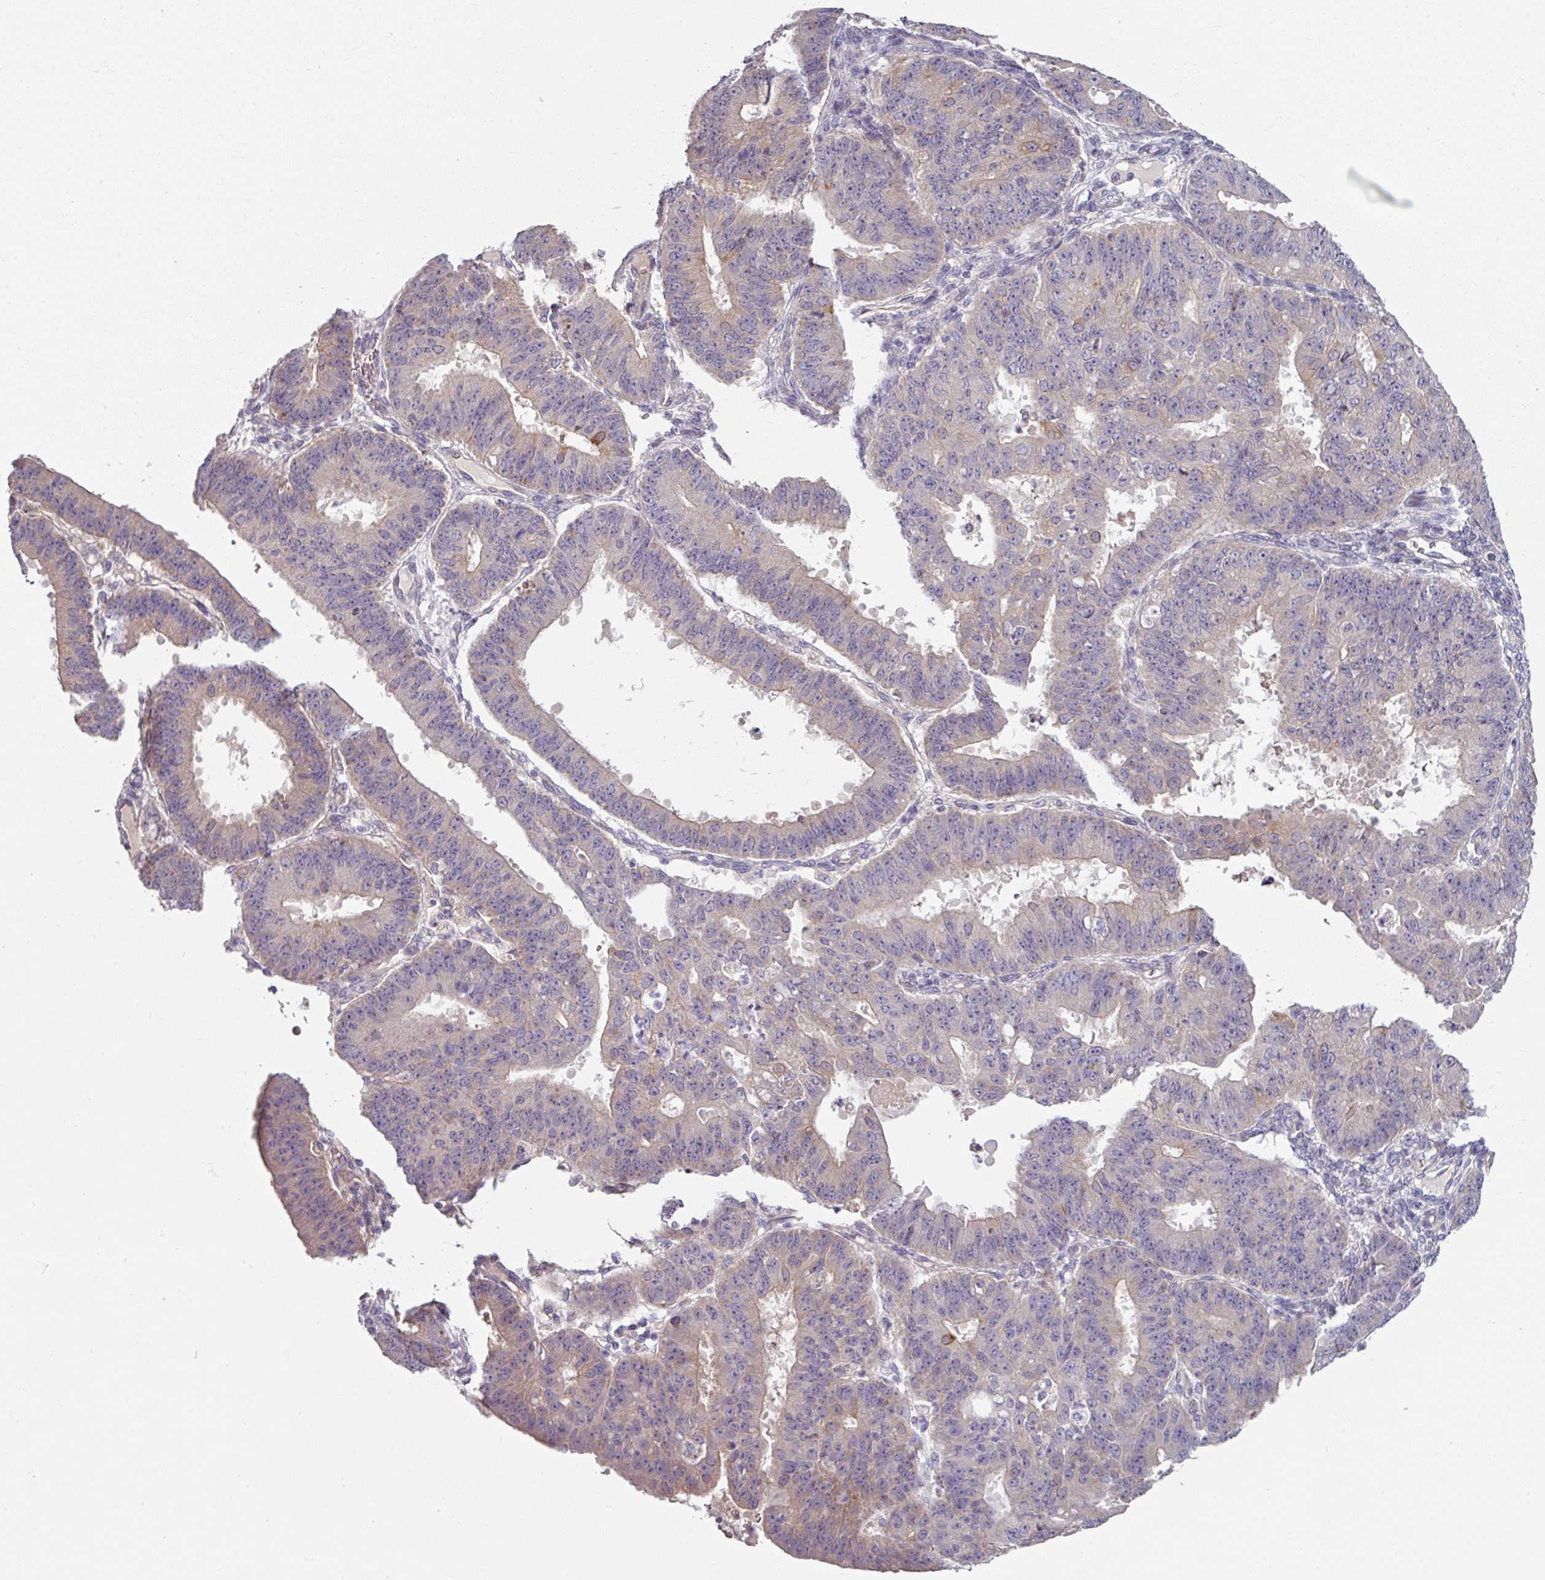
{"staining": {"intensity": "weak", "quantity": "<25%", "location": "cytoplasmic/membranous"}, "tissue": "ovarian cancer", "cell_type": "Tumor cells", "image_type": "cancer", "snomed": [{"axis": "morphology", "description": "Carcinoma, endometroid"}, {"axis": "topography", "description": "Appendix"}, {"axis": "topography", "description": "Ovary"}], "caption": "This histopathology image is of endometroid carcinoma (ovarian) stained with IHC to label a protein in brown with the nuclei are counter-stained blue. There is no positivity in tumor cells. (Immunohistochemistry (ihc), brightfield microscopy, high magnification).", "gene": "MTMR14", "patient": {"sex": "female", "age": 42}}